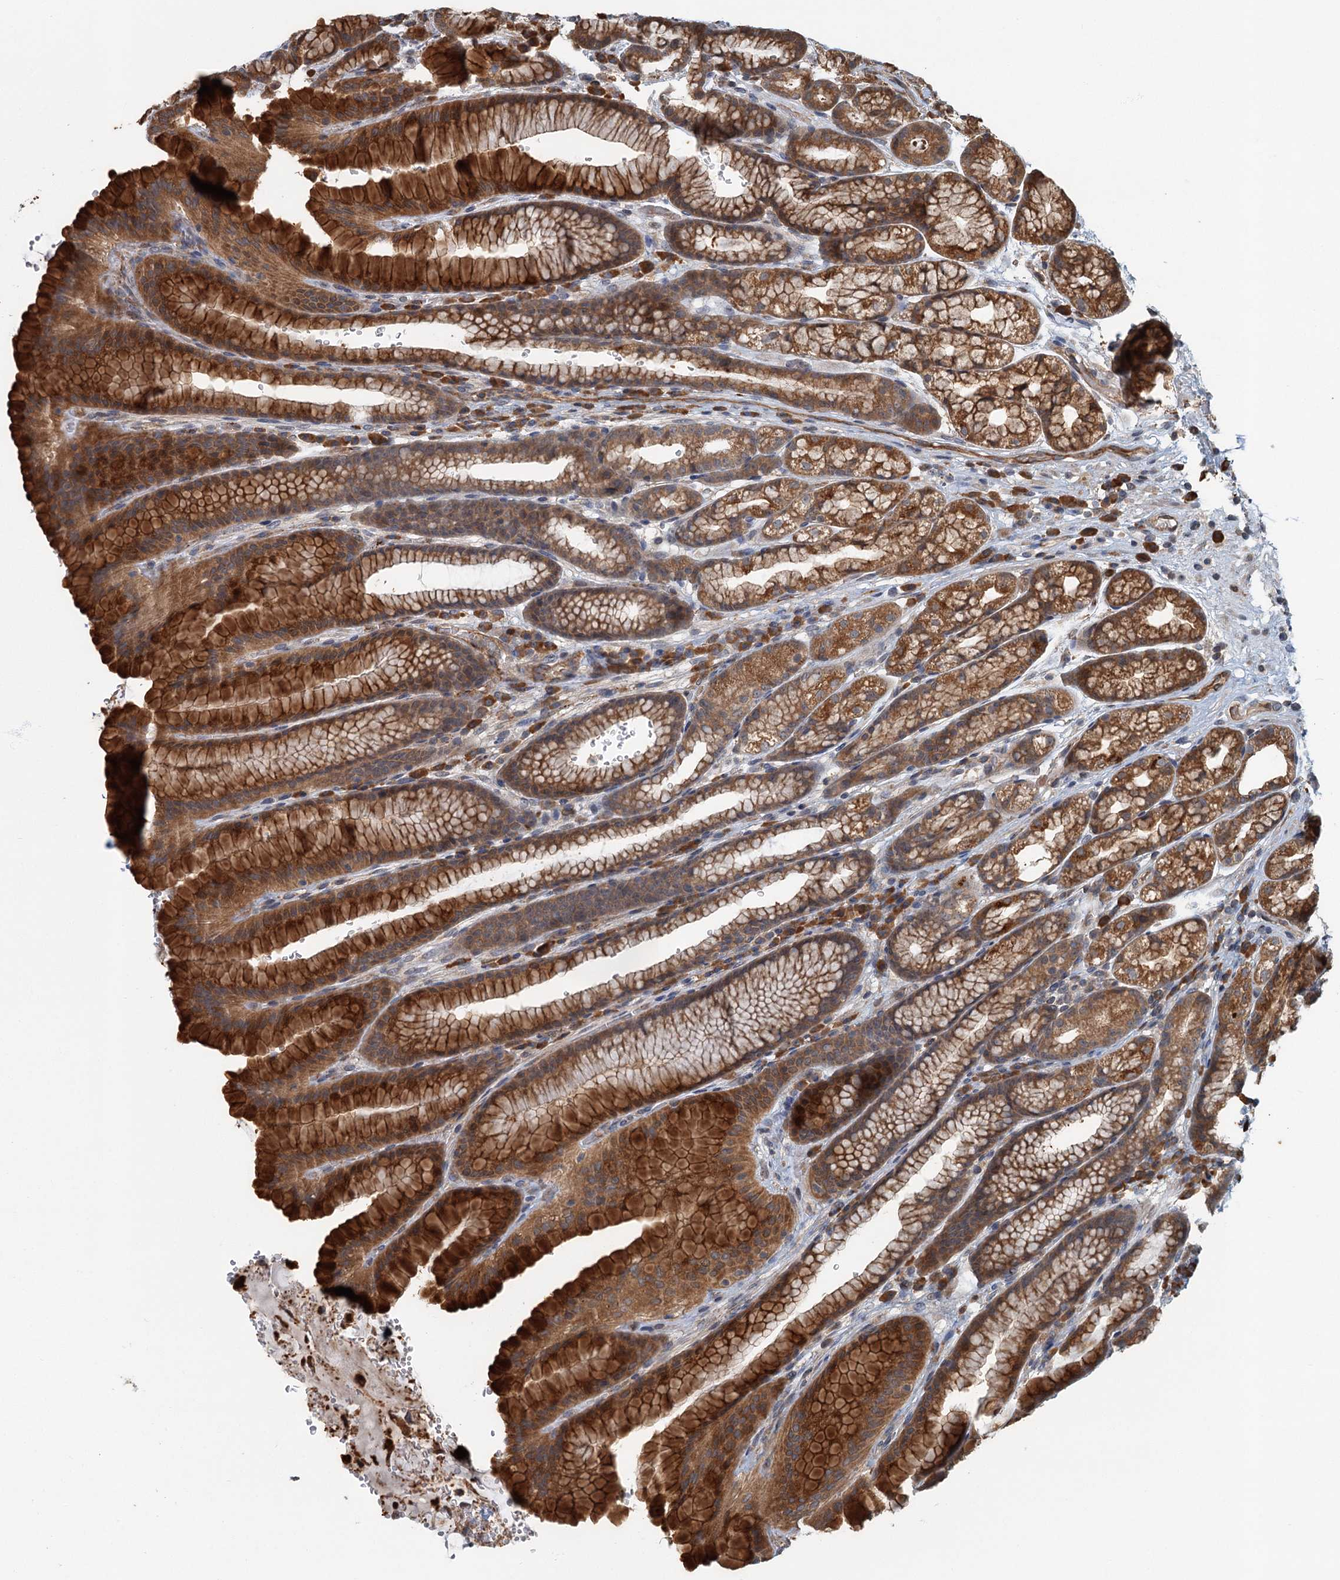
{"staining": {"intensity": "strong", "quantity": "25%-75%", "location": "cytoplasmic/membranous"}, "tissue": "stomach", "cell_type": "Glandular cells", "image_type": "normal", "snomed": [{"axis": "morphology", "description": "Normal tissue, NOS"}, {"axis": "morphology", "description": "Adenocarcinoma, NOS"}, {"axis": "topography", "description": "Stomach"}], "caption": "This is a micrograph of IHC staining of normal stomach, which shows strong staining in the cytoplasmic/membranous of glandular cells.", "gene": "ZNF527", "patient": {"sex": "male", "age": 57}}